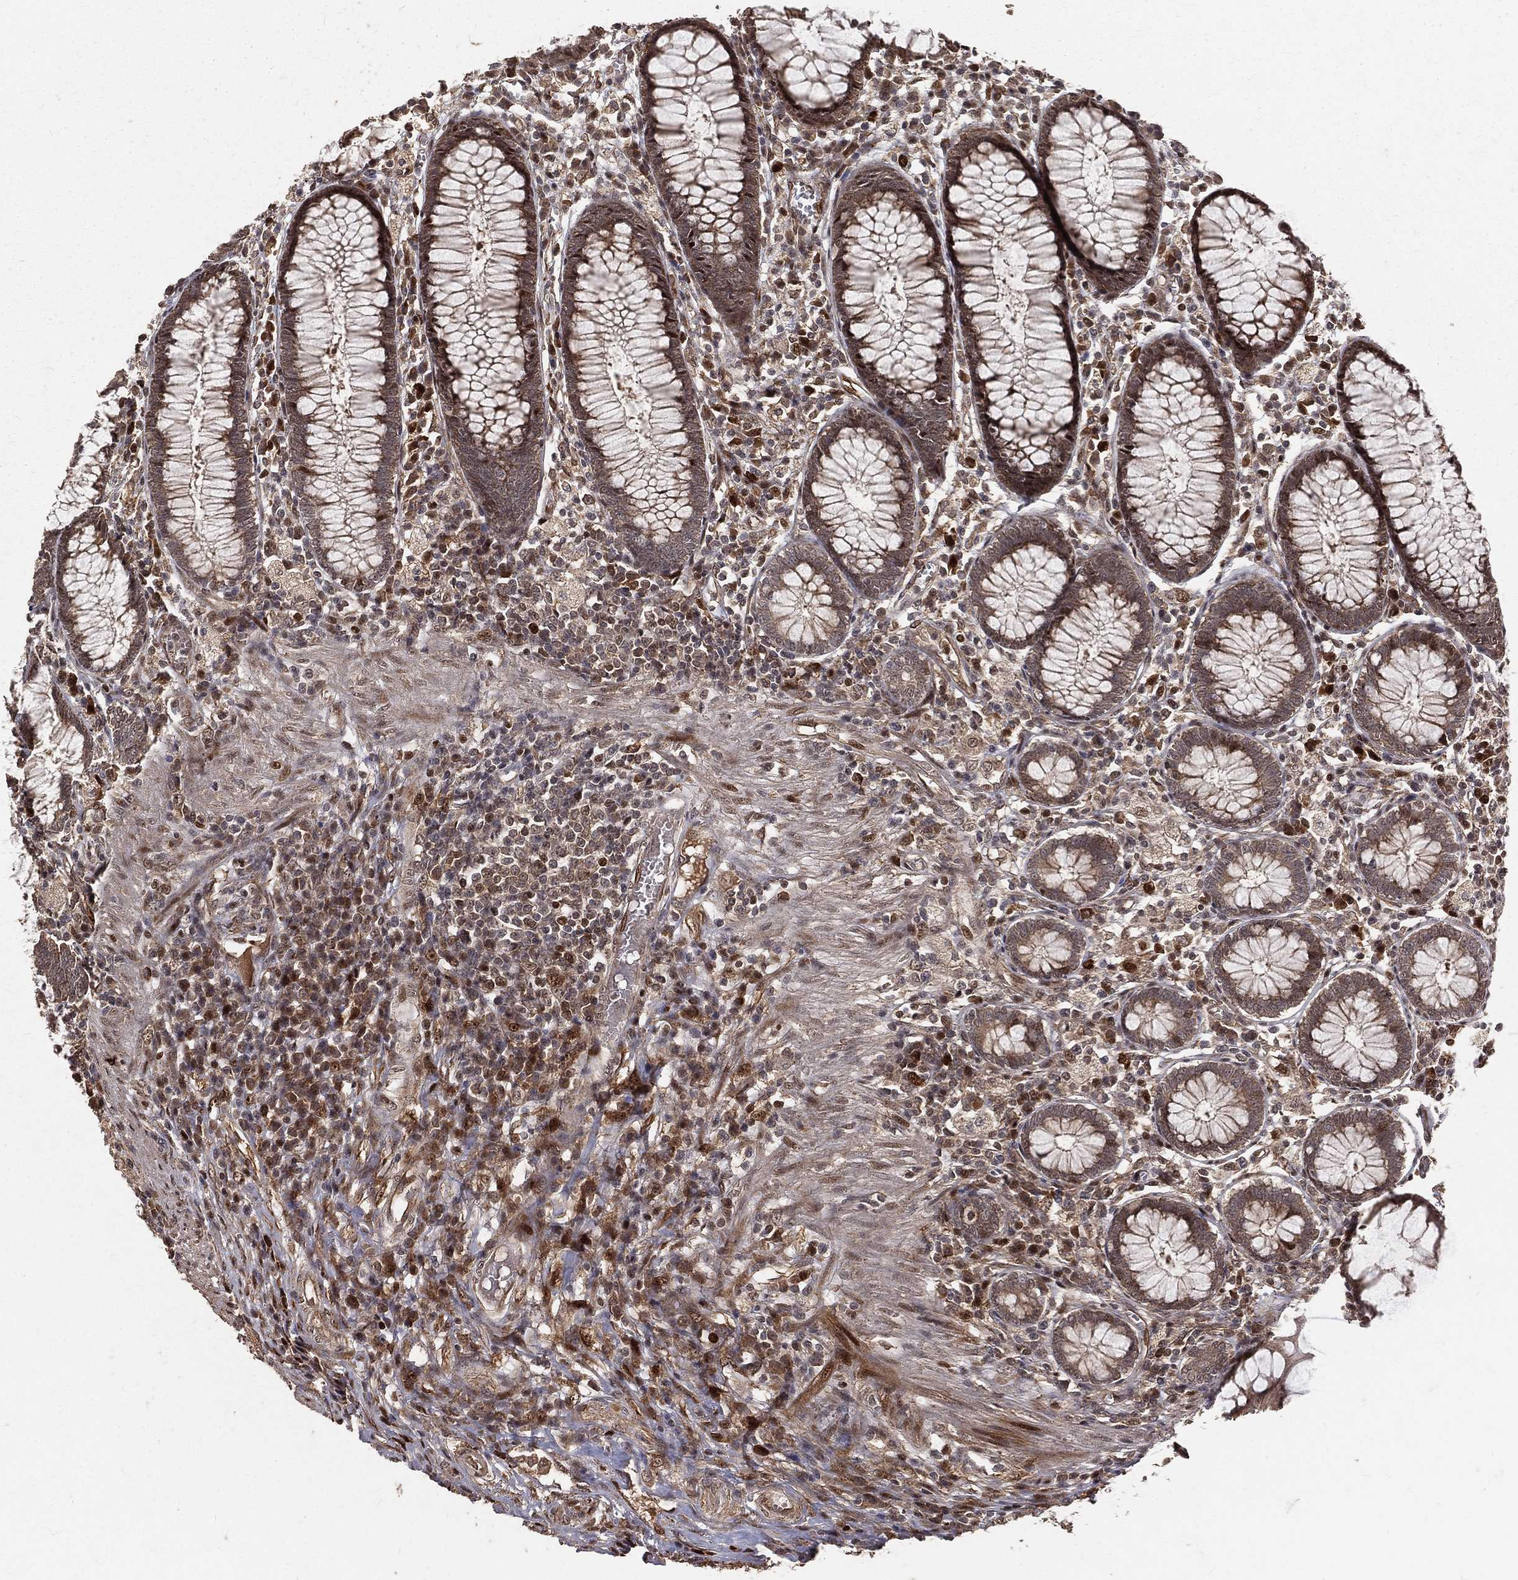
{"staining": {"intensity": "moderate", "quantity": ">75%", "location": "cytoplasmic/membranous"}, "tissue": "colon", "cell_type": "Endothelial cells", "image_type": "normal", "snomed": [{"axis": "morphology", "description": "Normal tissue, NOS"}, {"axis": "topography", "description": "Colon"}], "caption": "This photomicrograph shows normal colon stained with IHC to label a protein in brown. The cytoplasmic/membranous of endothelial cells show moderate positivity for the protein. Nuclei are counter-stained blue.", "gene": "MAPK1", "patient": {"sex": "male", "age": 65}}